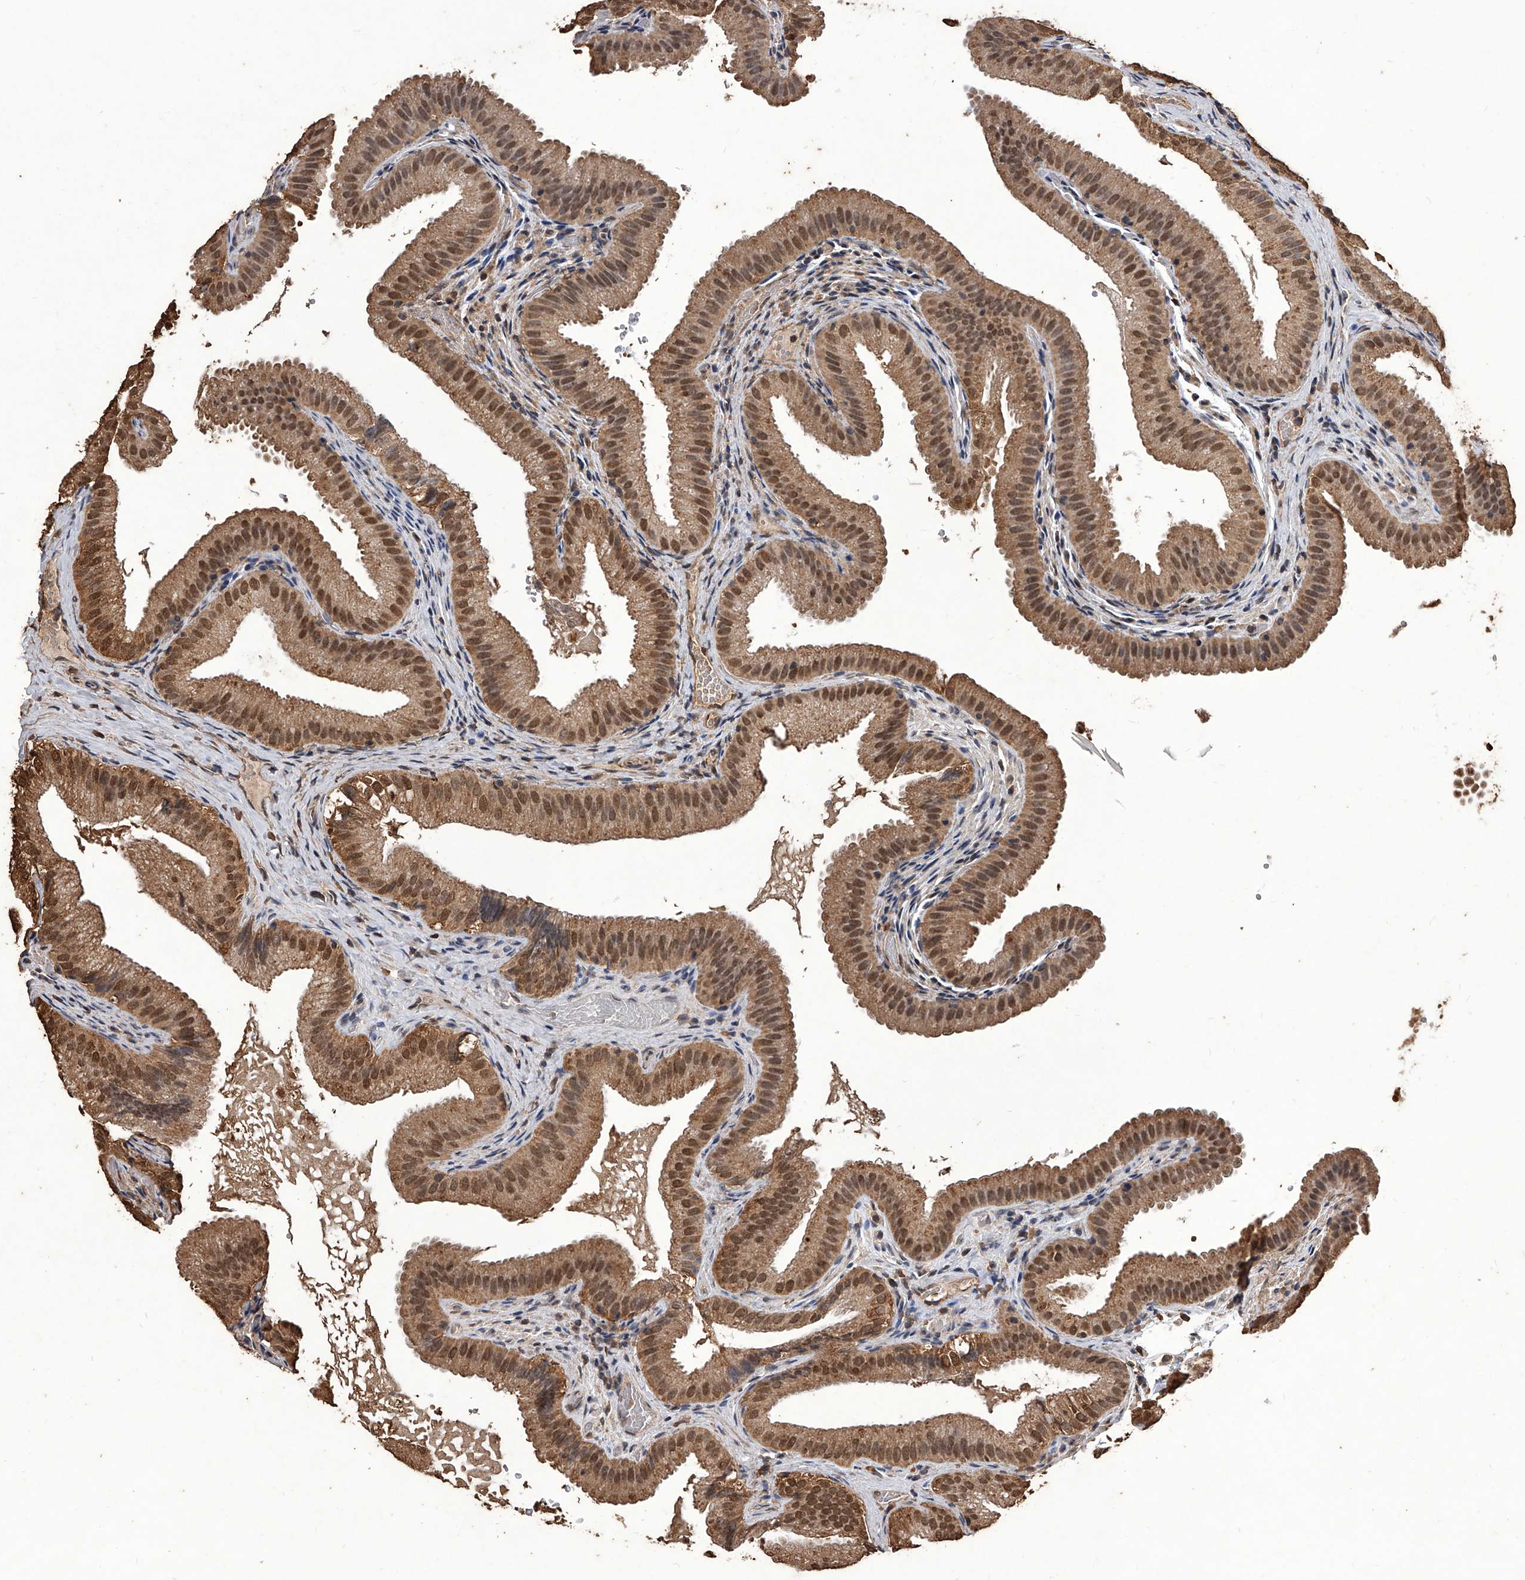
{"staining": {"intensity": "strong", "quantity": ">75%", "location": "cytoplasmic/membranous,nuclear"}, "tissue": "gallbladder", "cell_type": "Glandular cells", "image_type": "normal", "snomed": [{"axis": "morphology", "description": "Normal tissue, NOS"}, {"axis": "topography", "description": "Gallbladder"}], "caption": "DAB (3,3'-diaminobenzidine) immunohistochemical staining of normal gallbladder exhibits strong cytoplasmic/membranous,nuclear protein positivity in approximately >75% of glandular cells. (brown staining indicates protein expression, while blue staining denotes nuclei).", "gene": "FBXL4", "patient": {"sex": "female", "age": 30}}